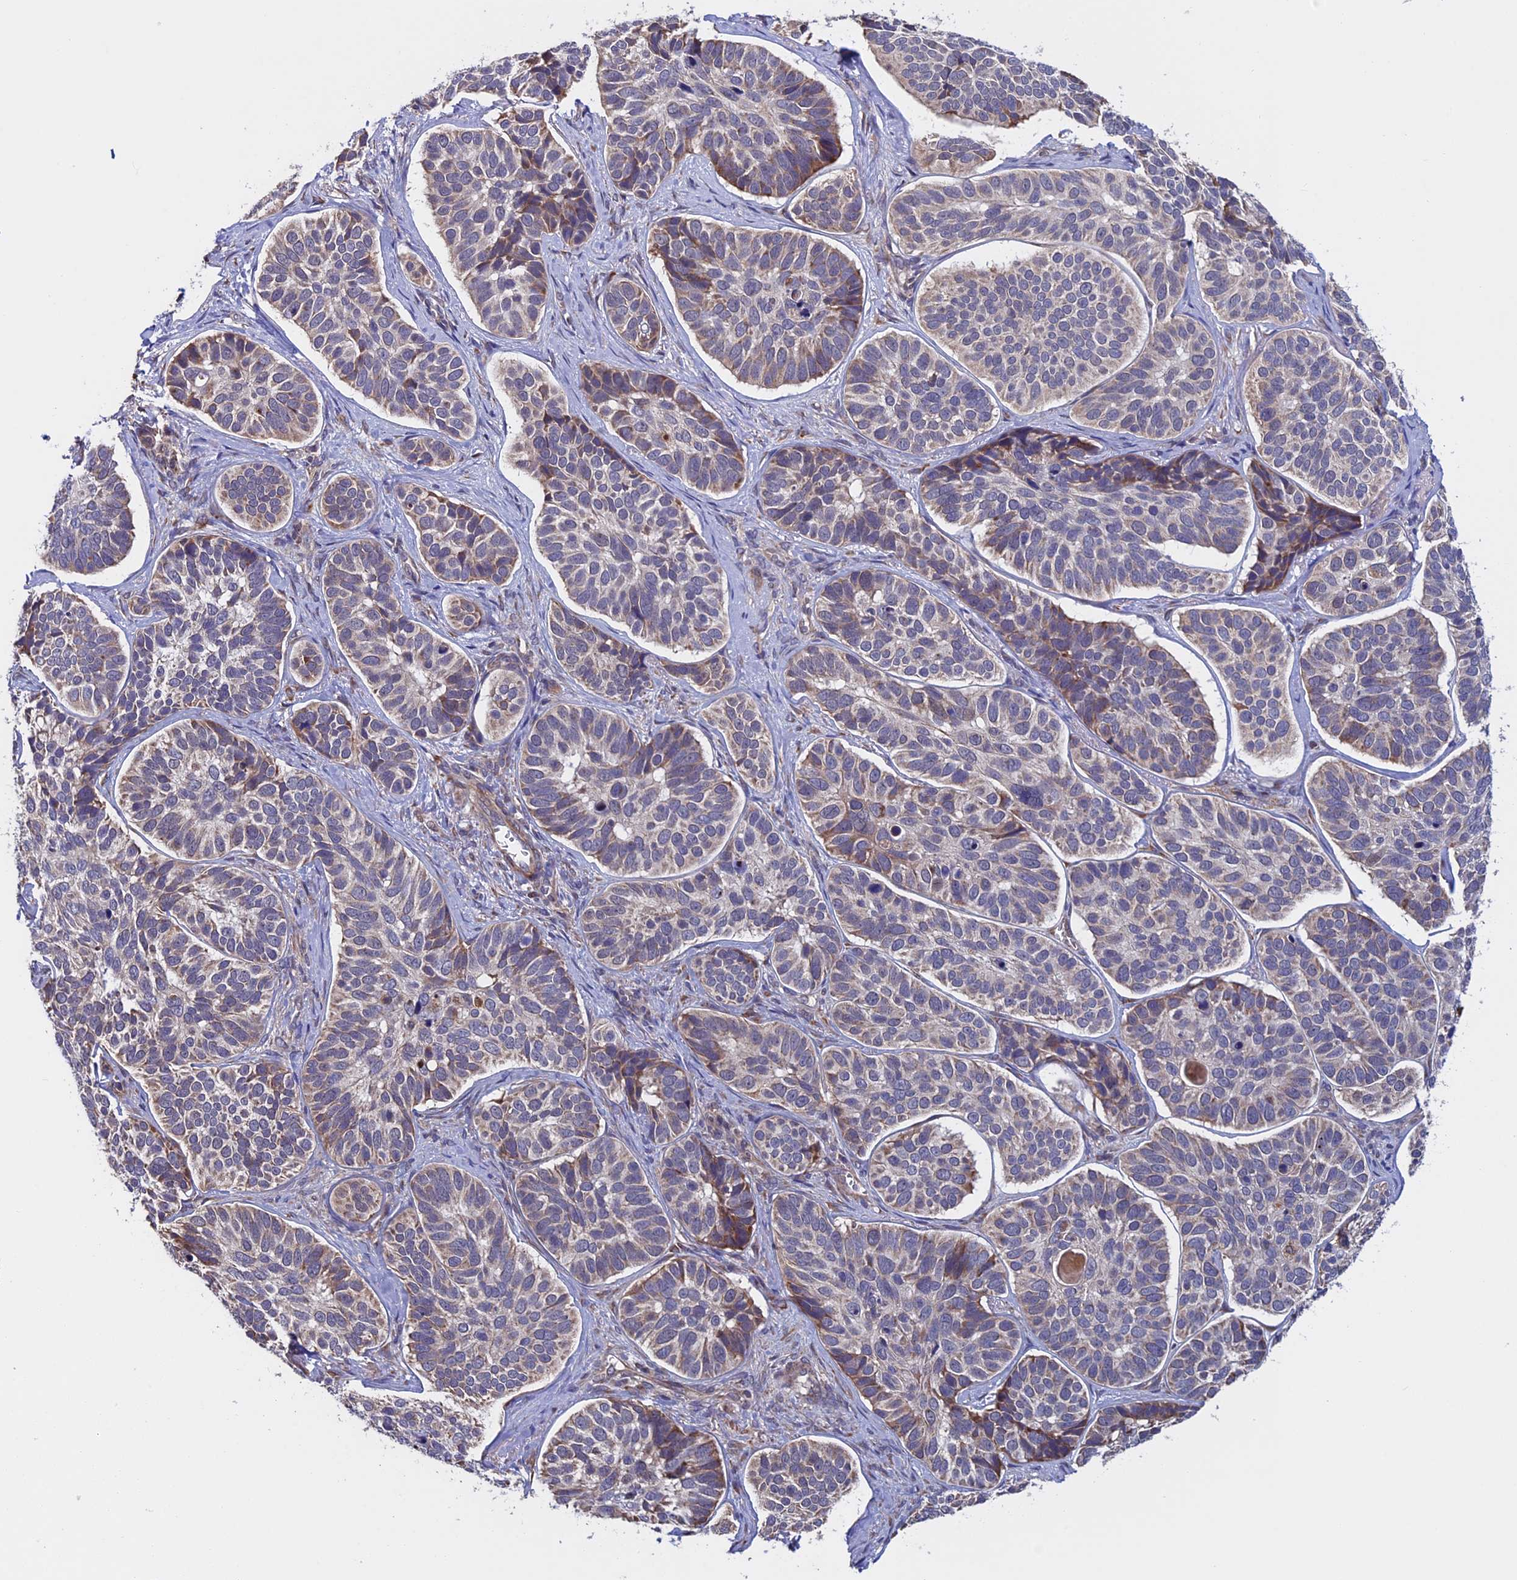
{"staining": {"intensity": "weak", "quantity": "<25%", "location": "cytoplasmic/membranous"}, "tissue": "skin cancer", "cell_type": "Tumor cells", "image_type": "cancer", "snomed": [{"axis": "morphology", "description": "Basal cell carcinoma"}, {"axis": "topography", "description": "Skin"}], "caption": "High power microscopy image of an immunohistochemistry micrograph of skin cancer (basal cell carcinoma), revealing no significant expression in tumor cells. The staining was performed using DAB (3,3'-diaminobenzidine) to visualize the protein expression in brown, while the nuclei were stained in blue with hematoxylin (Magnification: 20x).", "gene": "RNF17", "patient": {"sex": "male", "age": 62}}